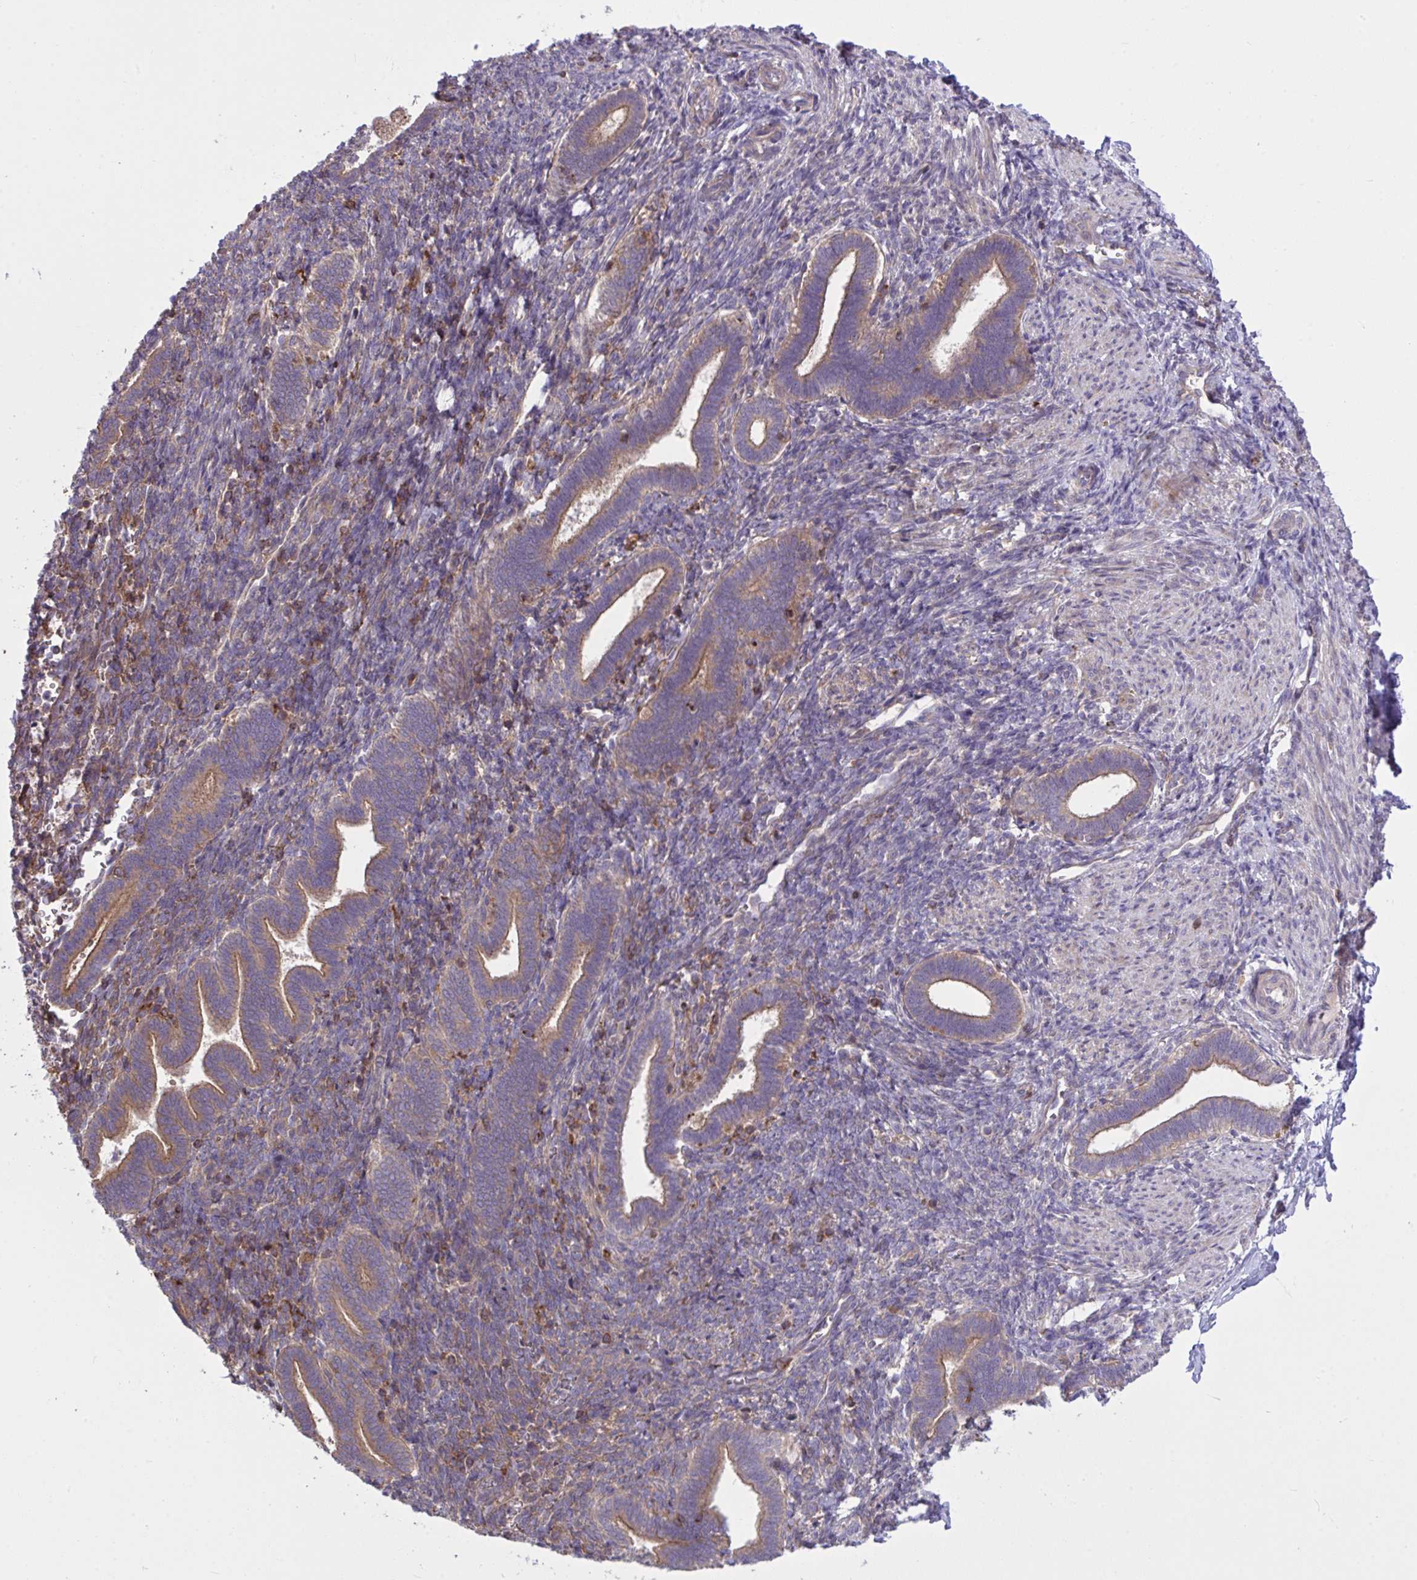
{"staining": {"intensity": "weak", "quantity": "<25%", "location": "cytoplasmic/membranous"}, "tissue": "endometrium", "cell_type": "Cells in endometrial stroma", "image_type": "normal", "snomed": [{"axis": "morphology", "description": "Normal tissue, NOS"}, {"axis": "topography", "description": "Endometrium"}], "caption": "Histopathology image shows no significant protein expression in cells in endometrial stroma of benign endometrium.", "gene": "GRB14", "patient": {"sex": "female", "age": 34}}